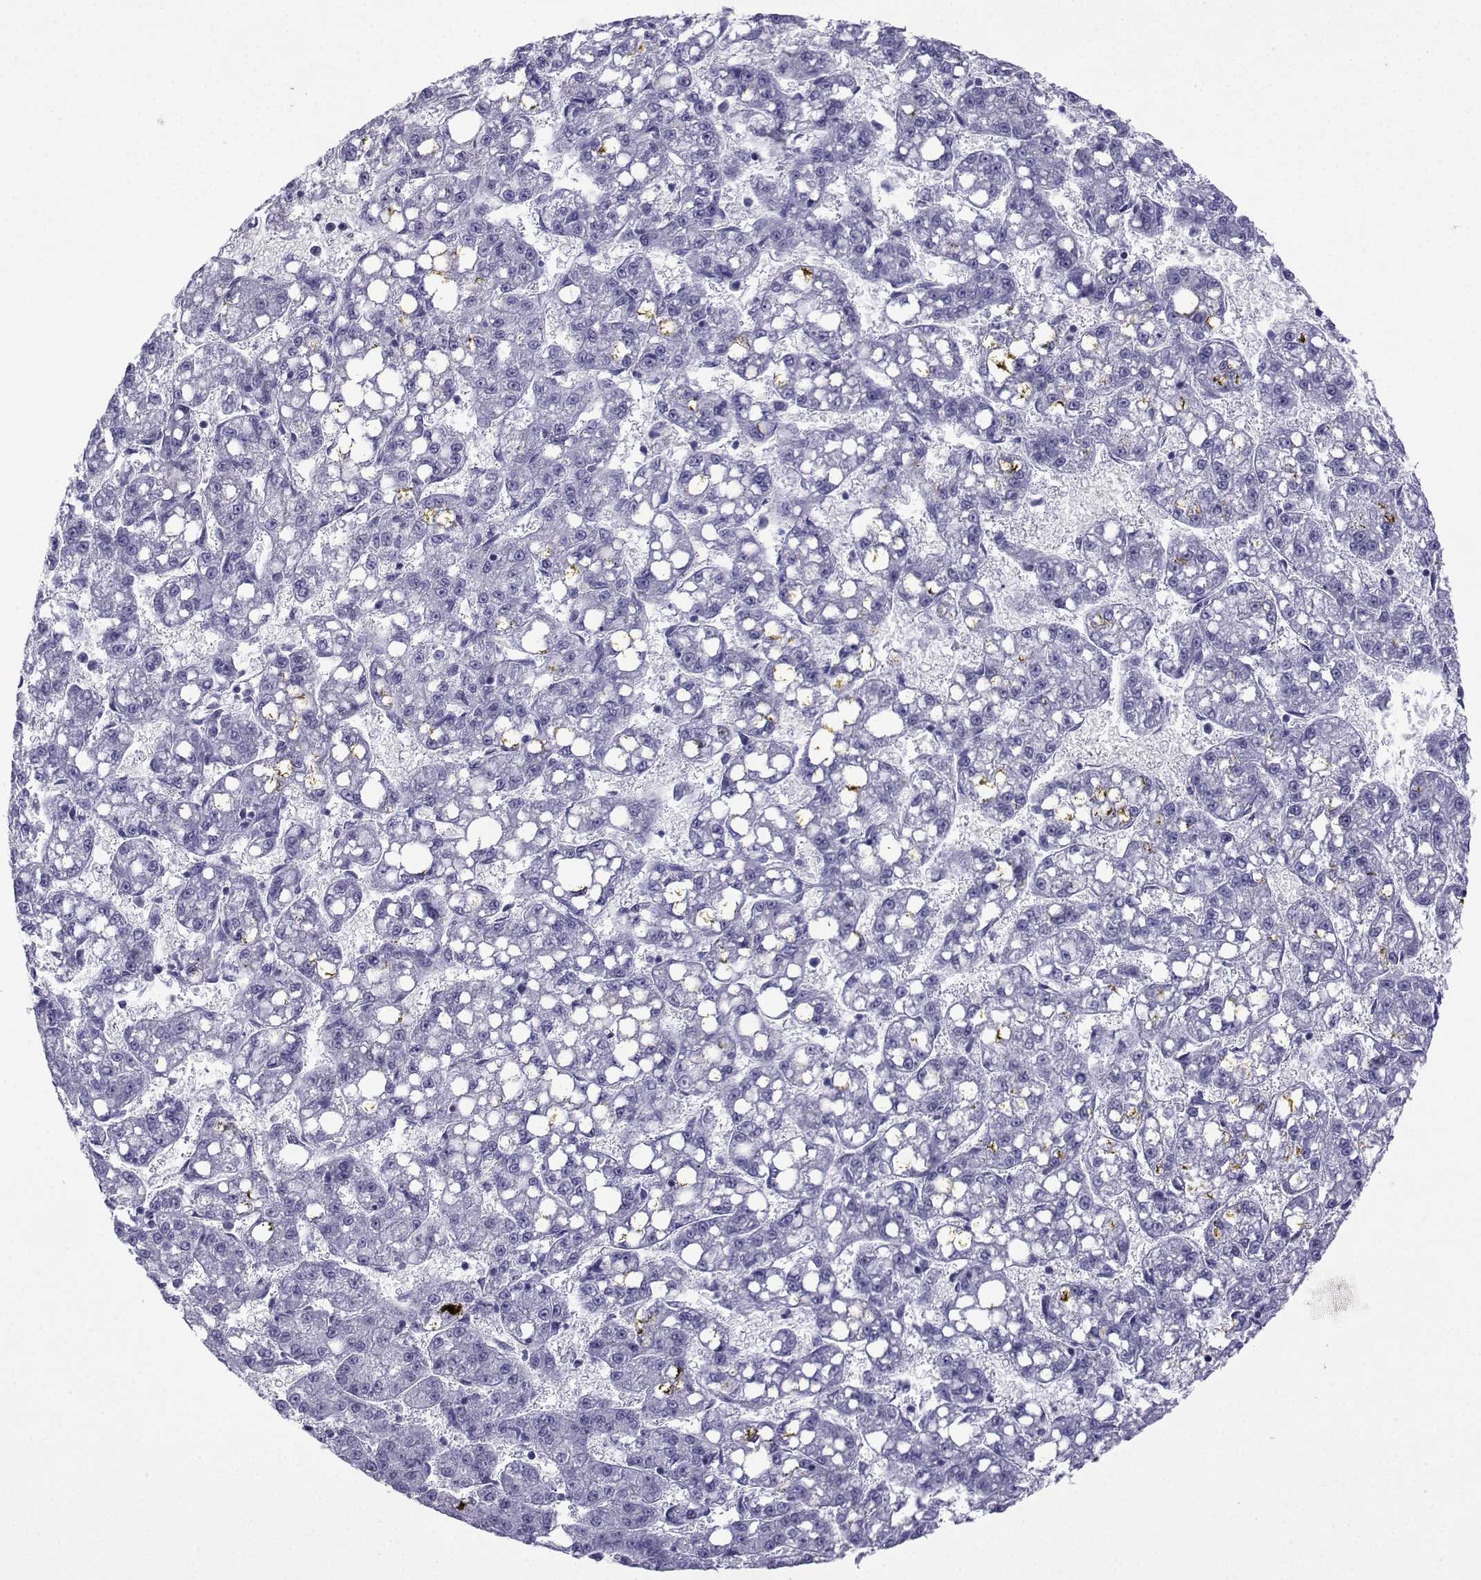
{"staining": {"intensity": "negative", "quantity": "none", "location": "none"}, "tissue": "liver cancer", "cell_type": "Tumor cells", "image_type": "cancer", "snomed": [{"axis": "morphology", "description": "Carcinoma, Hepatocellular, NOS"}, {"axis": "topography", "description": "Liver"}], "caption": "High power microscopy image of an IHC micrograph of liver cancer (hepatocellular carcinoma), revealing no significant staining in tumor cells.", "gene": "TRIM46", "patient": {"sex": "female", "age": 65}}